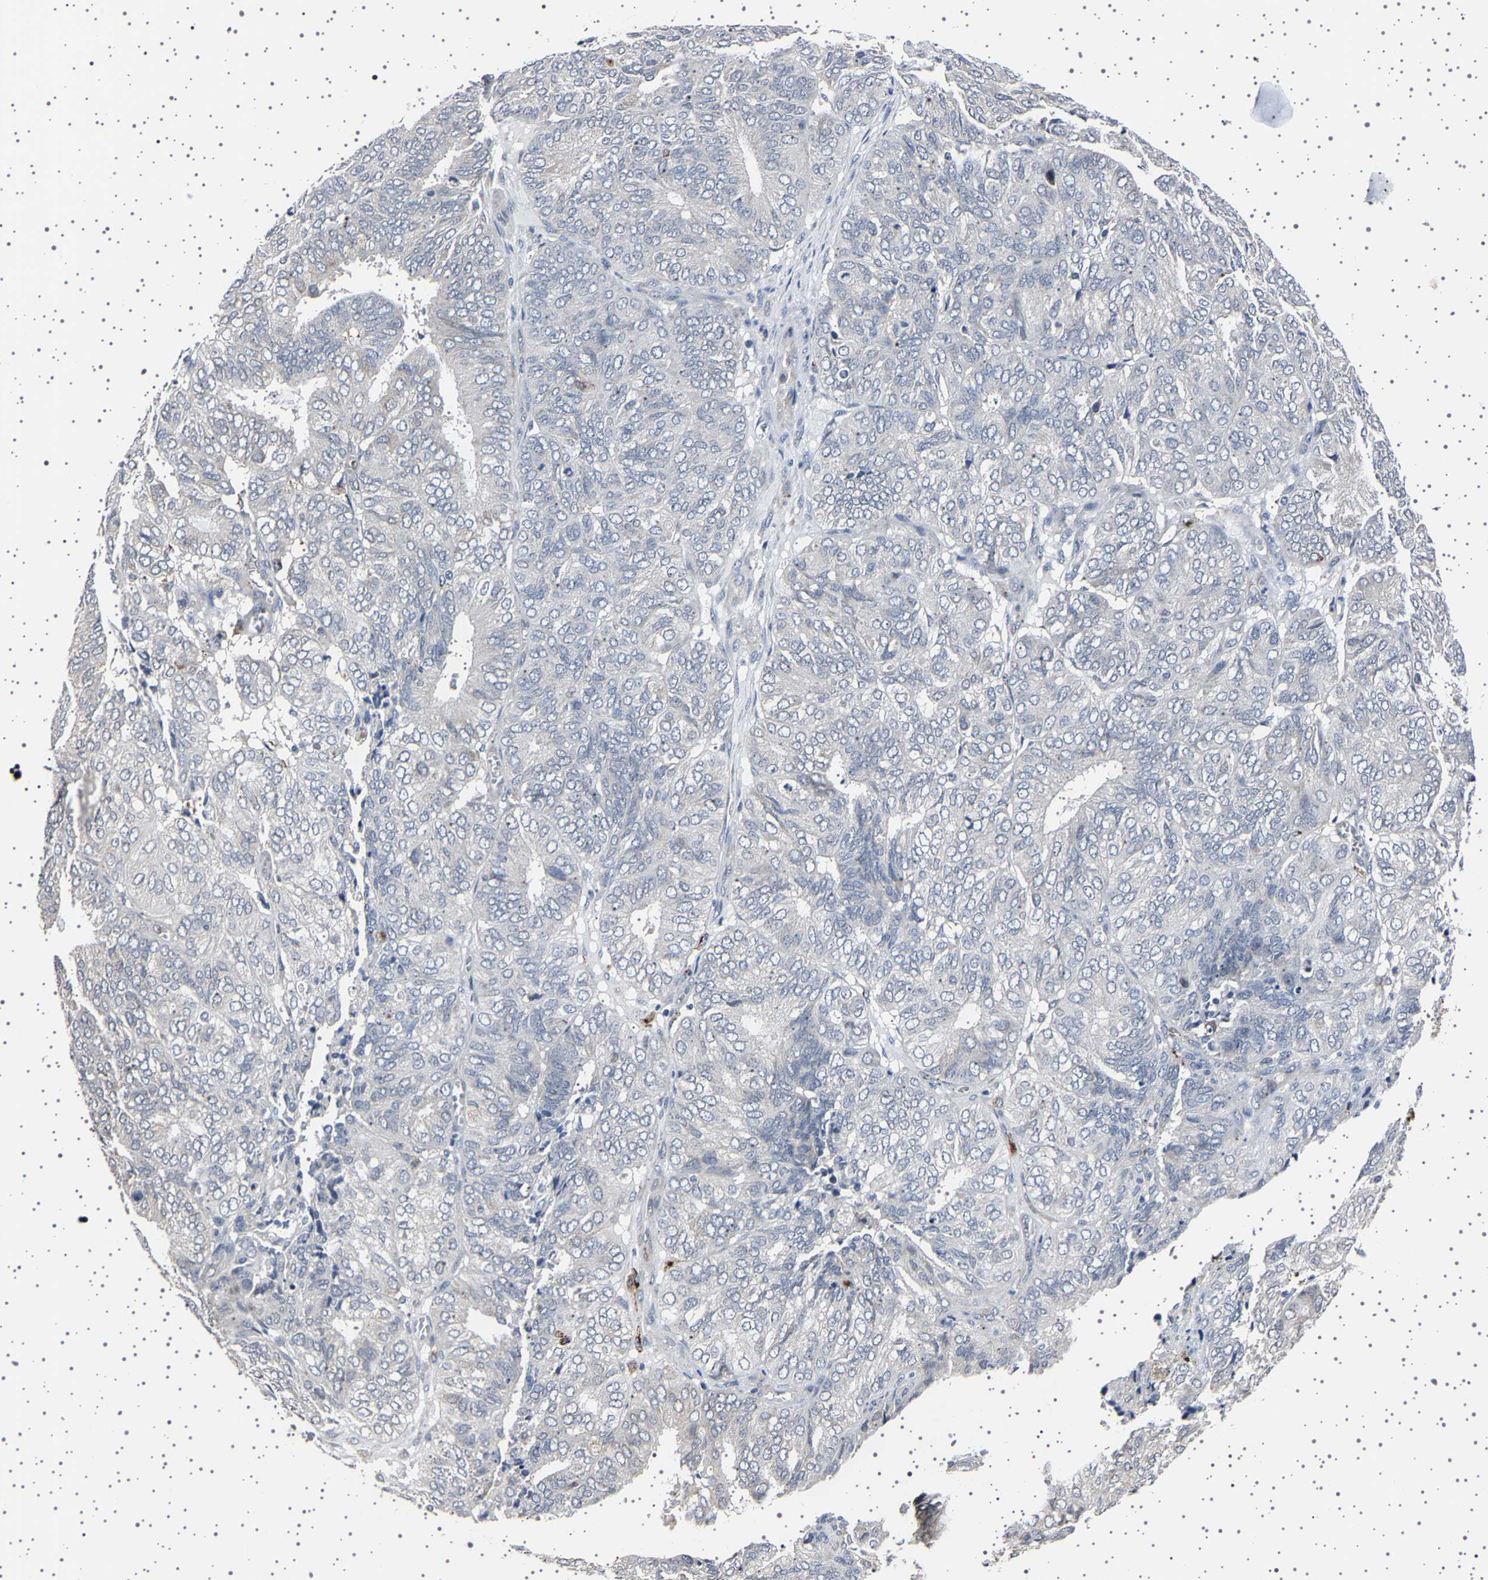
{"staining": {"intensity": "negative", "quantity": "none", "location": "none"}, "tissue": "endometrial cancer", "cell_type": "Tumor cells", "image_type": "cancer", "snomed": [{"axis": "morphology", "description": "Adenocarcinoma, NOS"}, {"axis": "topography", "description": "Uterus"}], "caption": "Immunohistochemistry of endometrial cancer (adenocarcinoma) shows no positivity in tumor cells.", "gene": "IL10RB", "patient": {"sex": "female", "age": 60}}